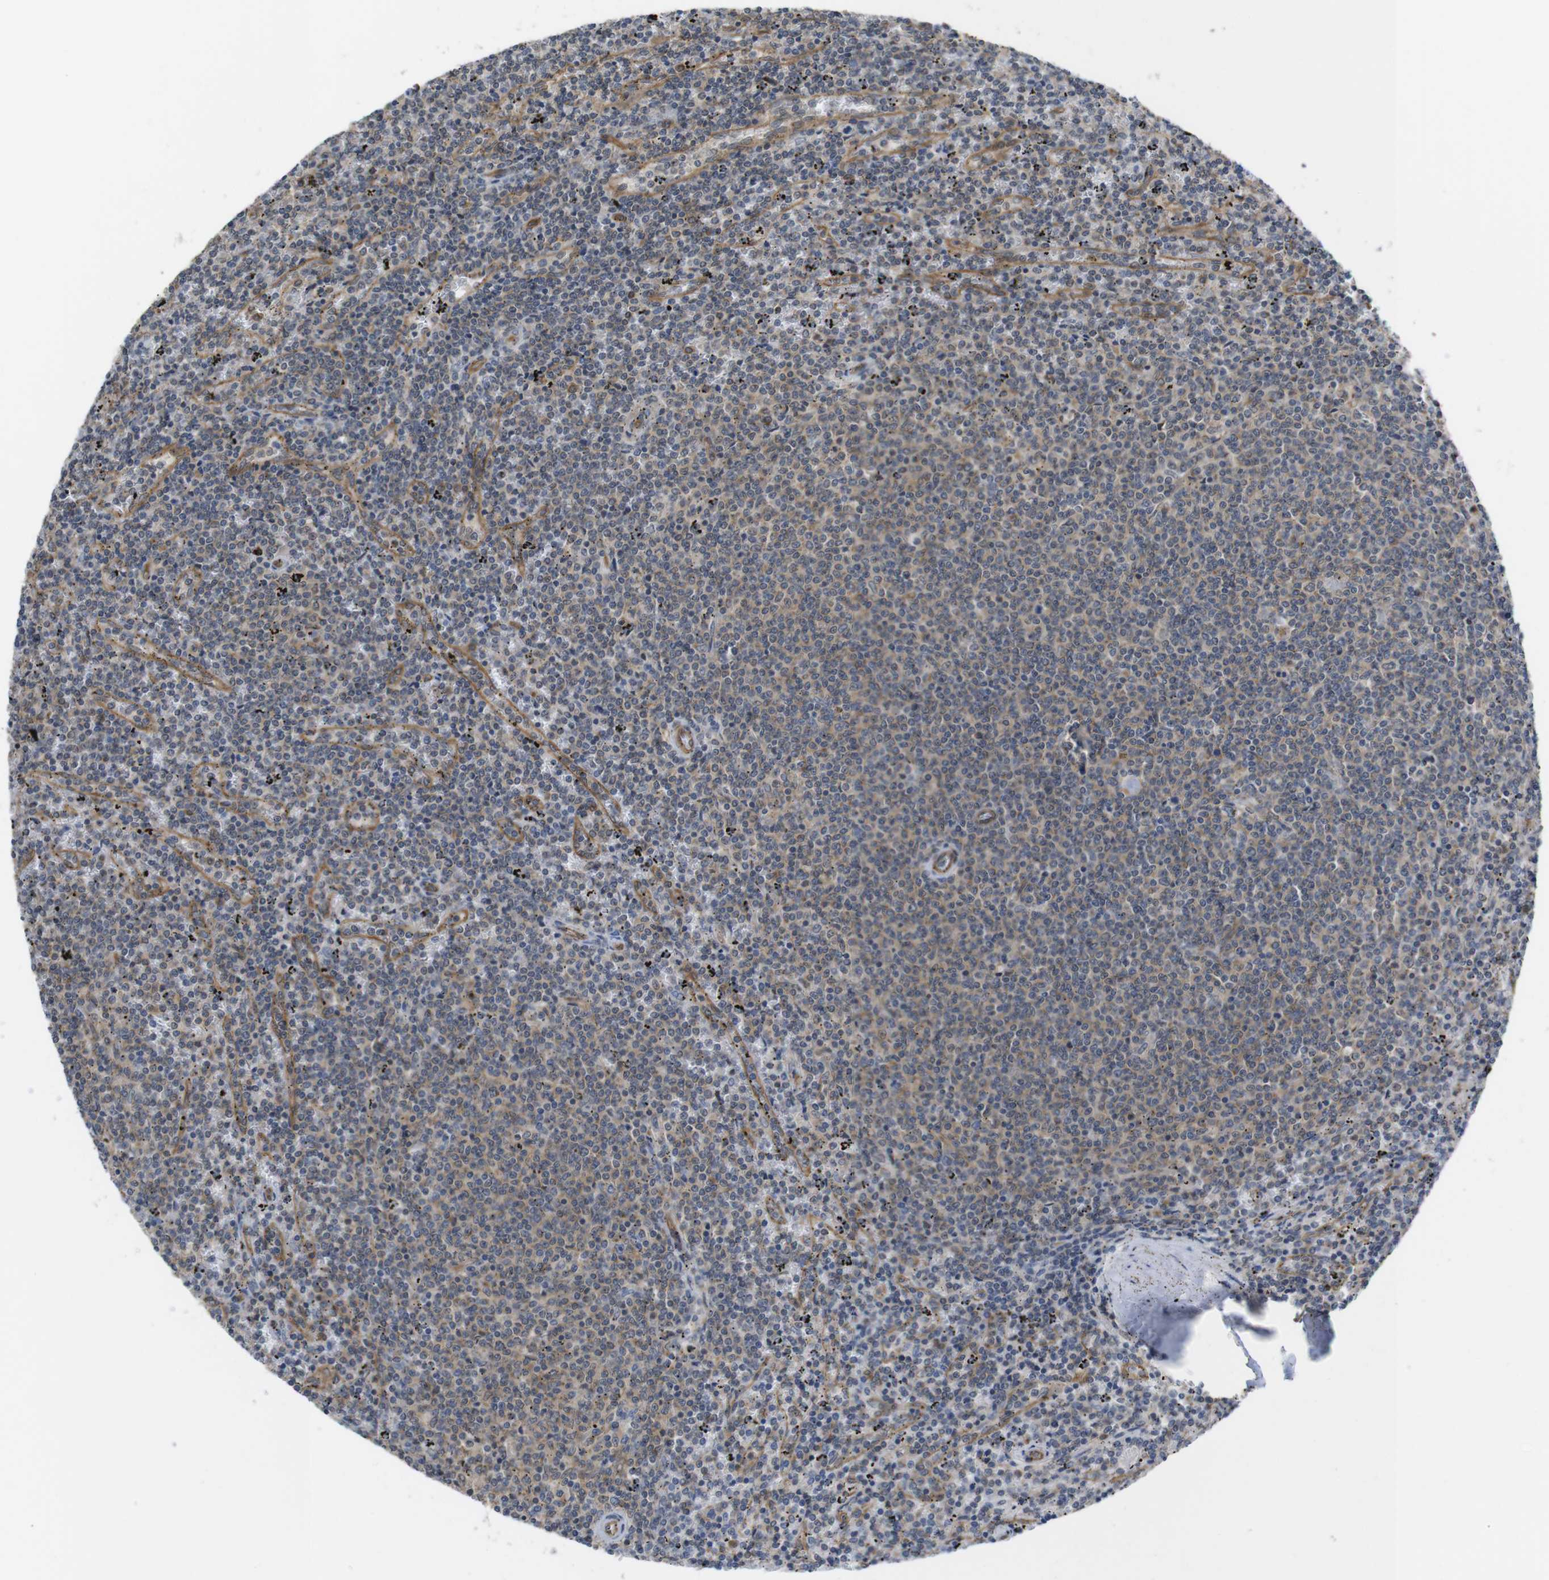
{"staining": {"intensity": "weak", "quantity": ">75%", "location": "cytoplasmic/membranous"}, "tissue": "lymphoma", "cell_type": "Tumor cells", "image_type": "cancer", "snomed": [{"axis": "morphology", "description": "Malignant lymphoma, non-Hodgkin's type, Low grade"}, {"axis": "topography", "description": "Spleen"}], "caption": "Protein staining reveals weak cytoplasmic/membranous staining in about >75% of tumor cells in lymphoma.", "gene": "ZDHHC5", "patient": {"sex": "female", "age": 50}}